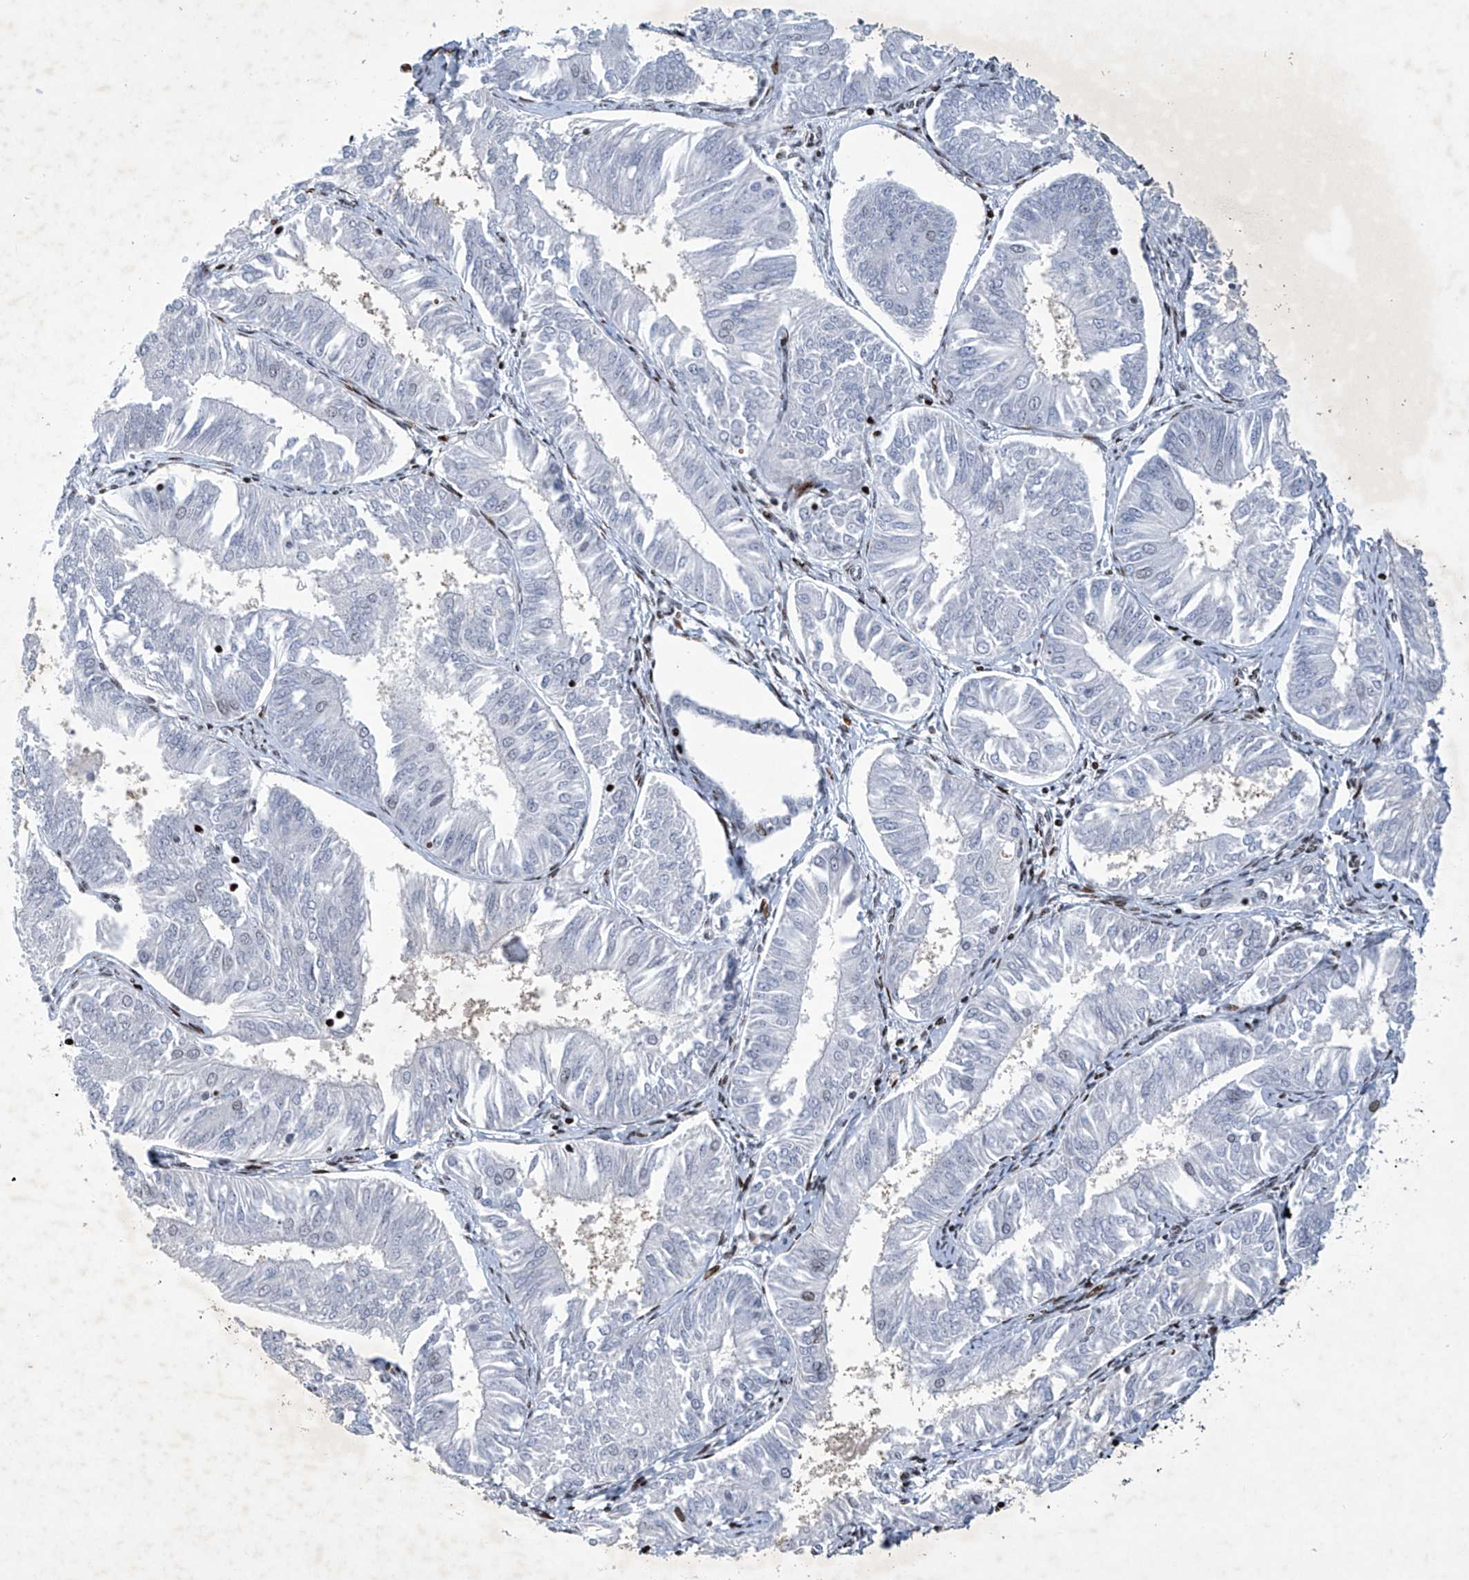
{"staining": {"intensity": "negative", "quantity": "none", "location": "none"}, "tissue": "endometrial cancer", "cell_type": "Tumor cells", "image_type": "cancer", "snomed": [{"axis": "morphology", "description": "Adenocarcinoma, NOS"}, {"axis": "topography", "description": "Endometrium"}], "caption": "Immunohistochemical staining of human endometrial cancer displays no significant expression in tumor cells.", "gene": "RFX7", "patient": {"sex": "female", "age": 58}}